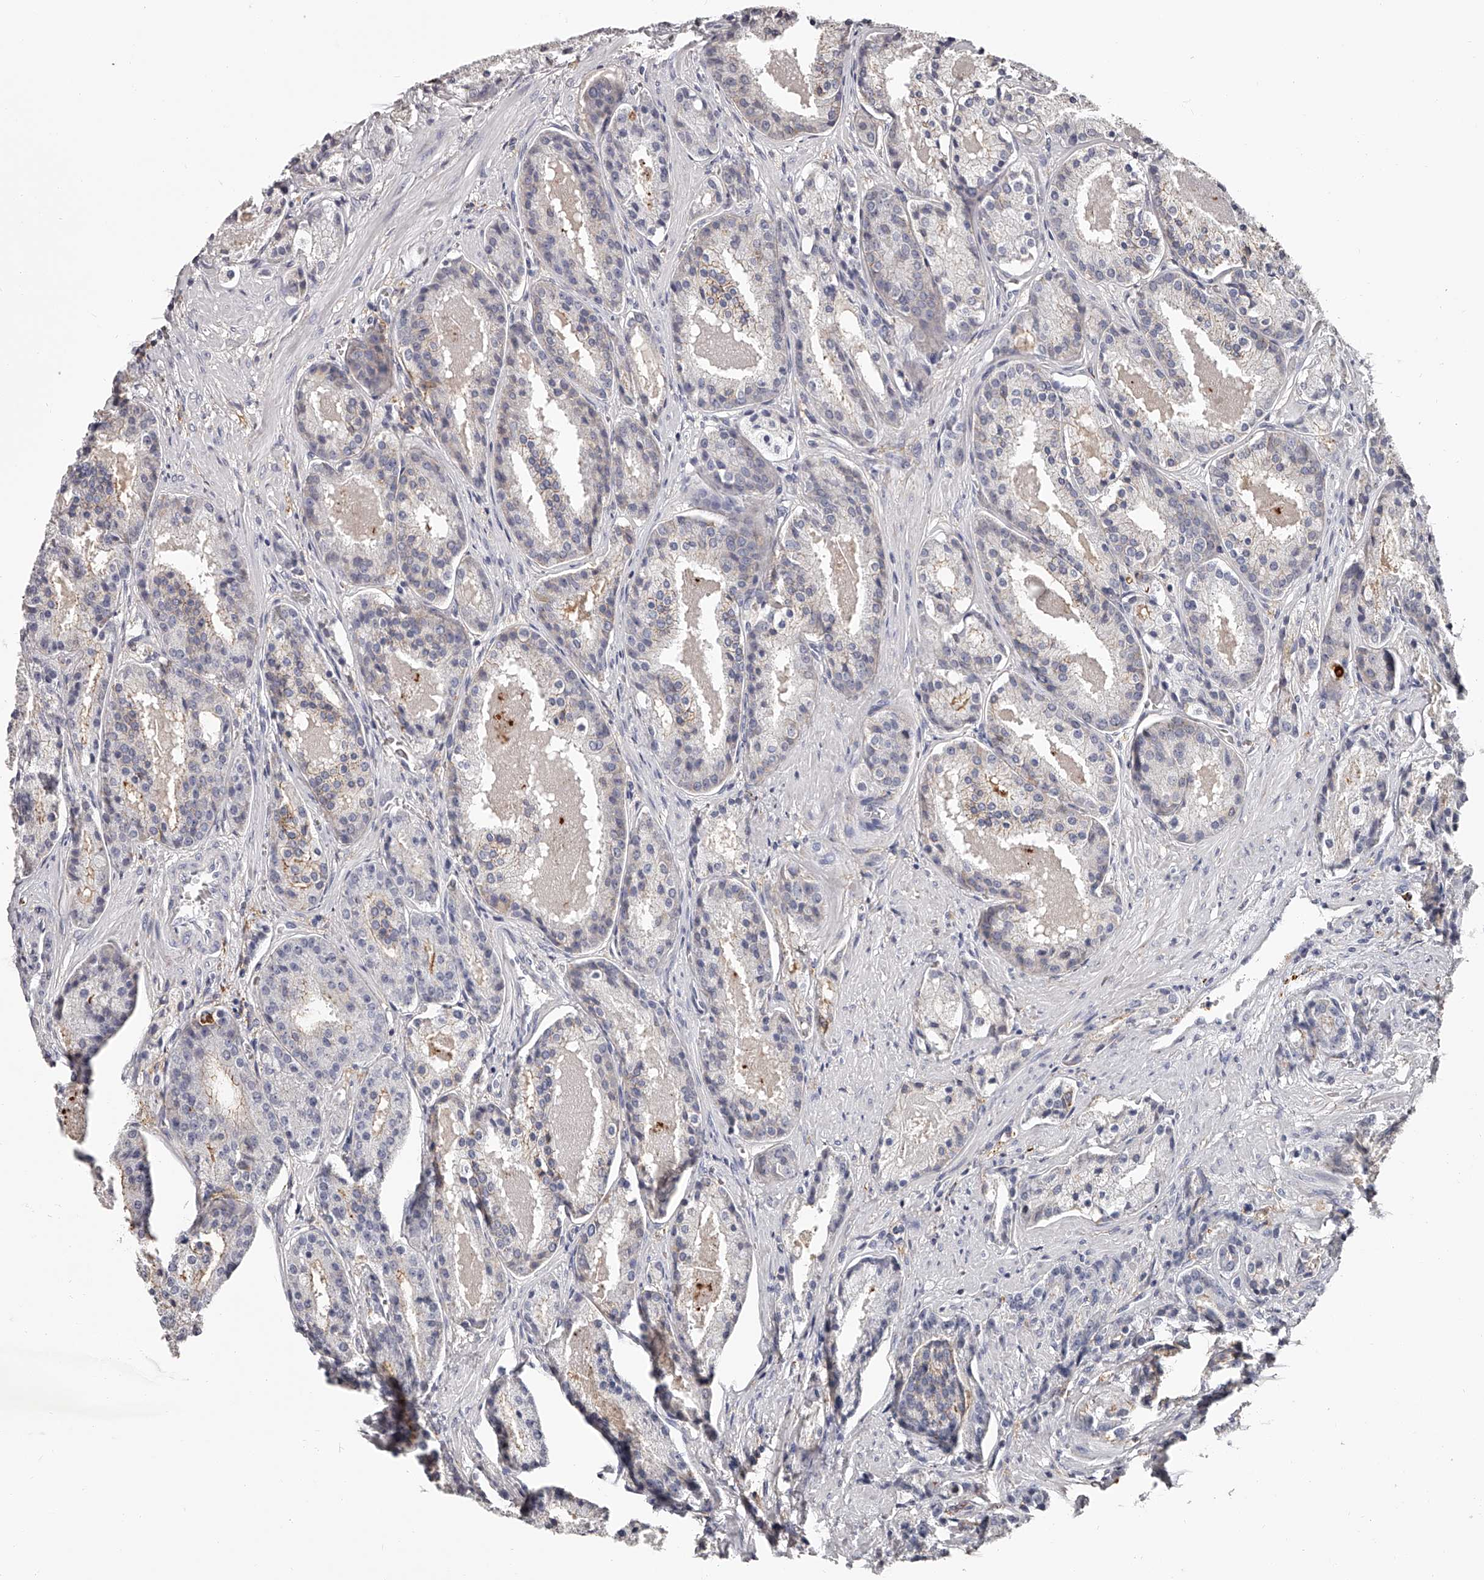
{"staining": {"intensity": "moderate", "quantity": "<25%", "location": "cytoplasmic/membranous"}, "tissue": "prostate cancer", "cell_type": "Tumor cells", "image_type": "cancer", "snomed": [{"axis": "morphology", "description": "Adenocarcinoma, High grade"}, {"axis": "topography", "description": "Prostate"}], "caption": "IHC image of neoplastic tissue: prostate high-grade adenocarcinoma stained using IHC exhibits low levels of moderate protein expression localized specifically in the cytoplasmic/membranous of tumor cells, appearing as a cytoplasmic/membranous brown color.", "gene": "PACSIN1", "patient": {"sex": "male", "age": 60}}